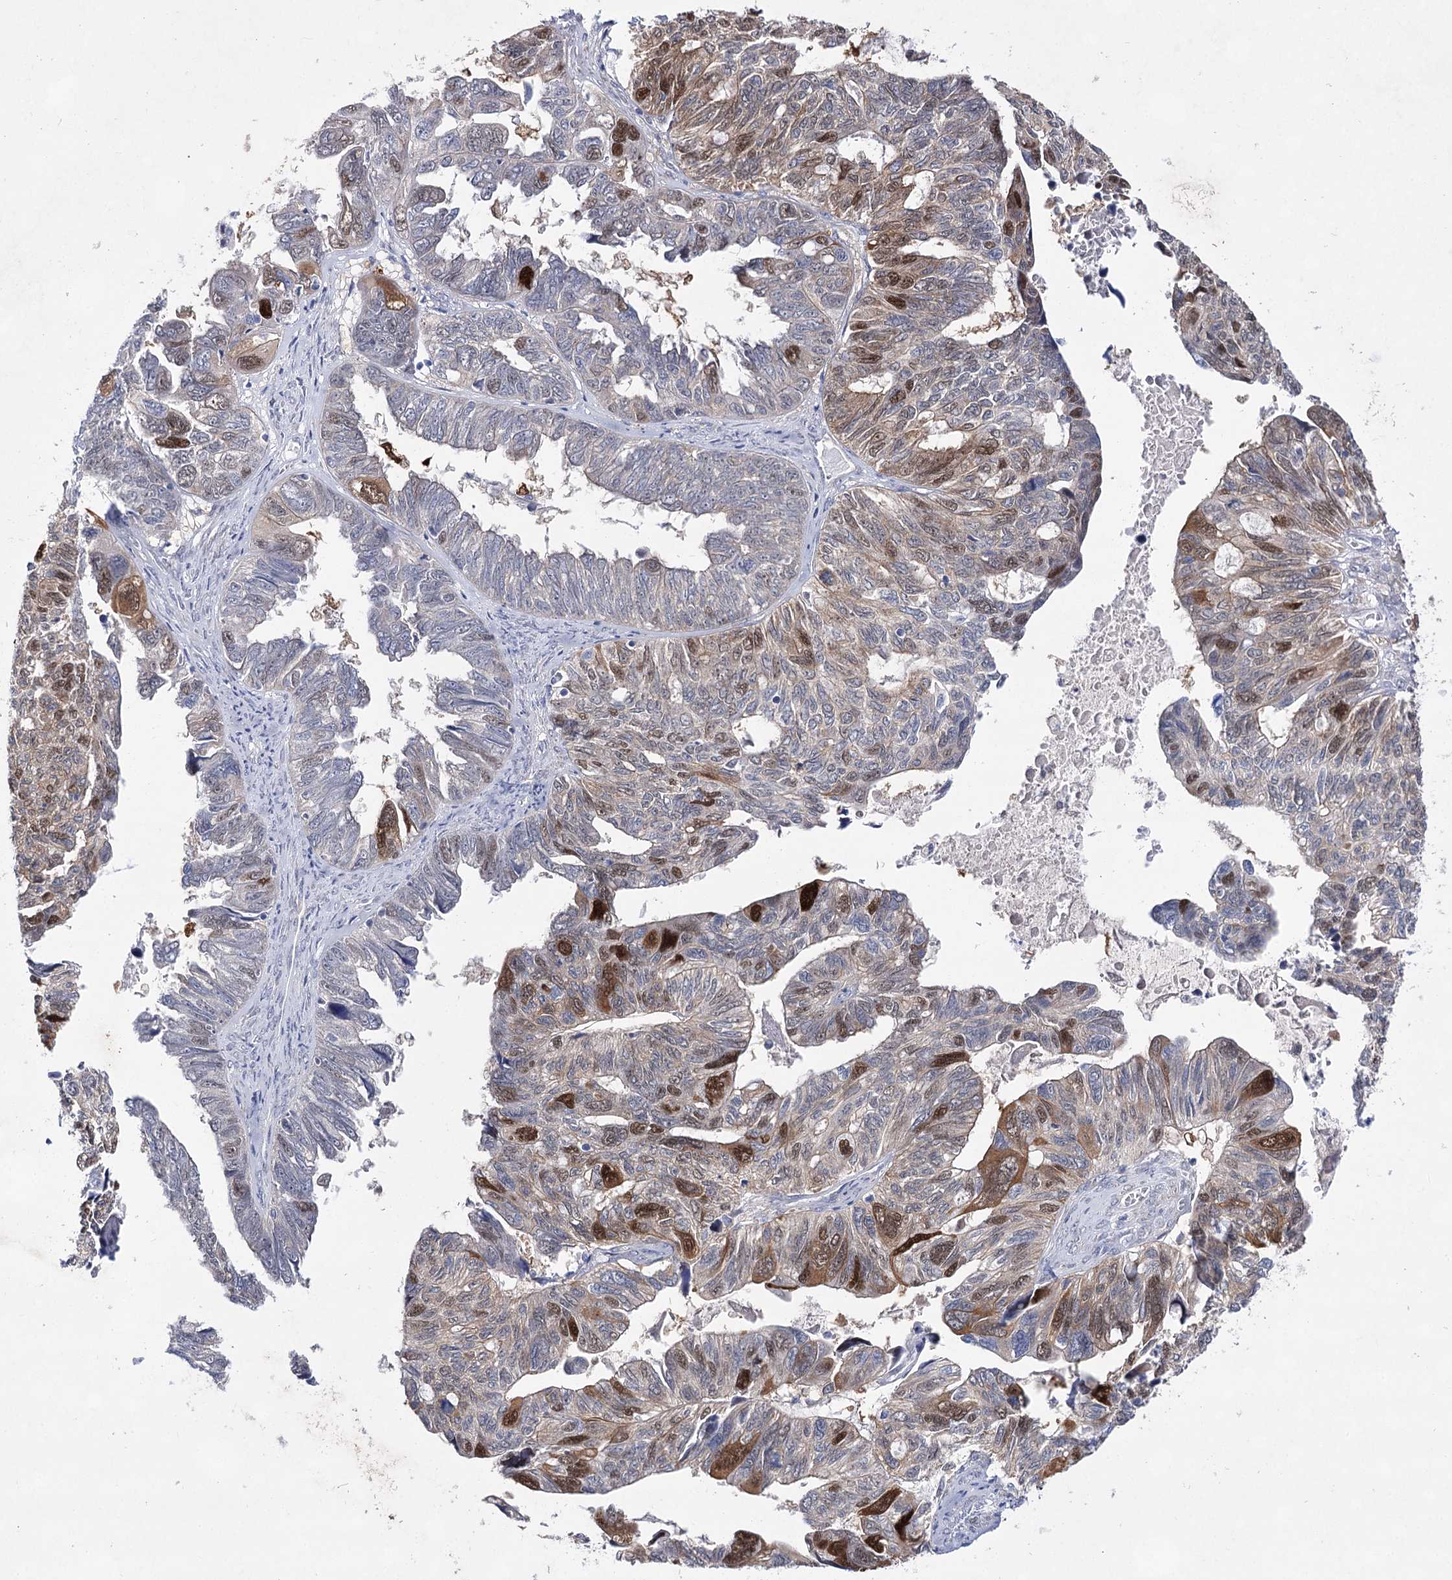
{"staining": {"intensity": "moderate", "quantity": "25%-75%", "location": "nuclear"}, "tissue": "ovarian cancer", "cell_type": "Tumor cells", "image_type": "cancer", "snomed": [{"axis": "morphology", "description": "Cystadenocarcinoma, serous, NOS"}, {"axis": "topography", "description": "Ovary"}], "caption": "This is a photomicrograph of immunohistochemistry (IHC) staining of ovarian serous cystadenocarcinoma, which shows moderate positivity in the nuclear of tumor cells.", "gene": "UGDH", "patient": {"sex": "female", "age": 79}}